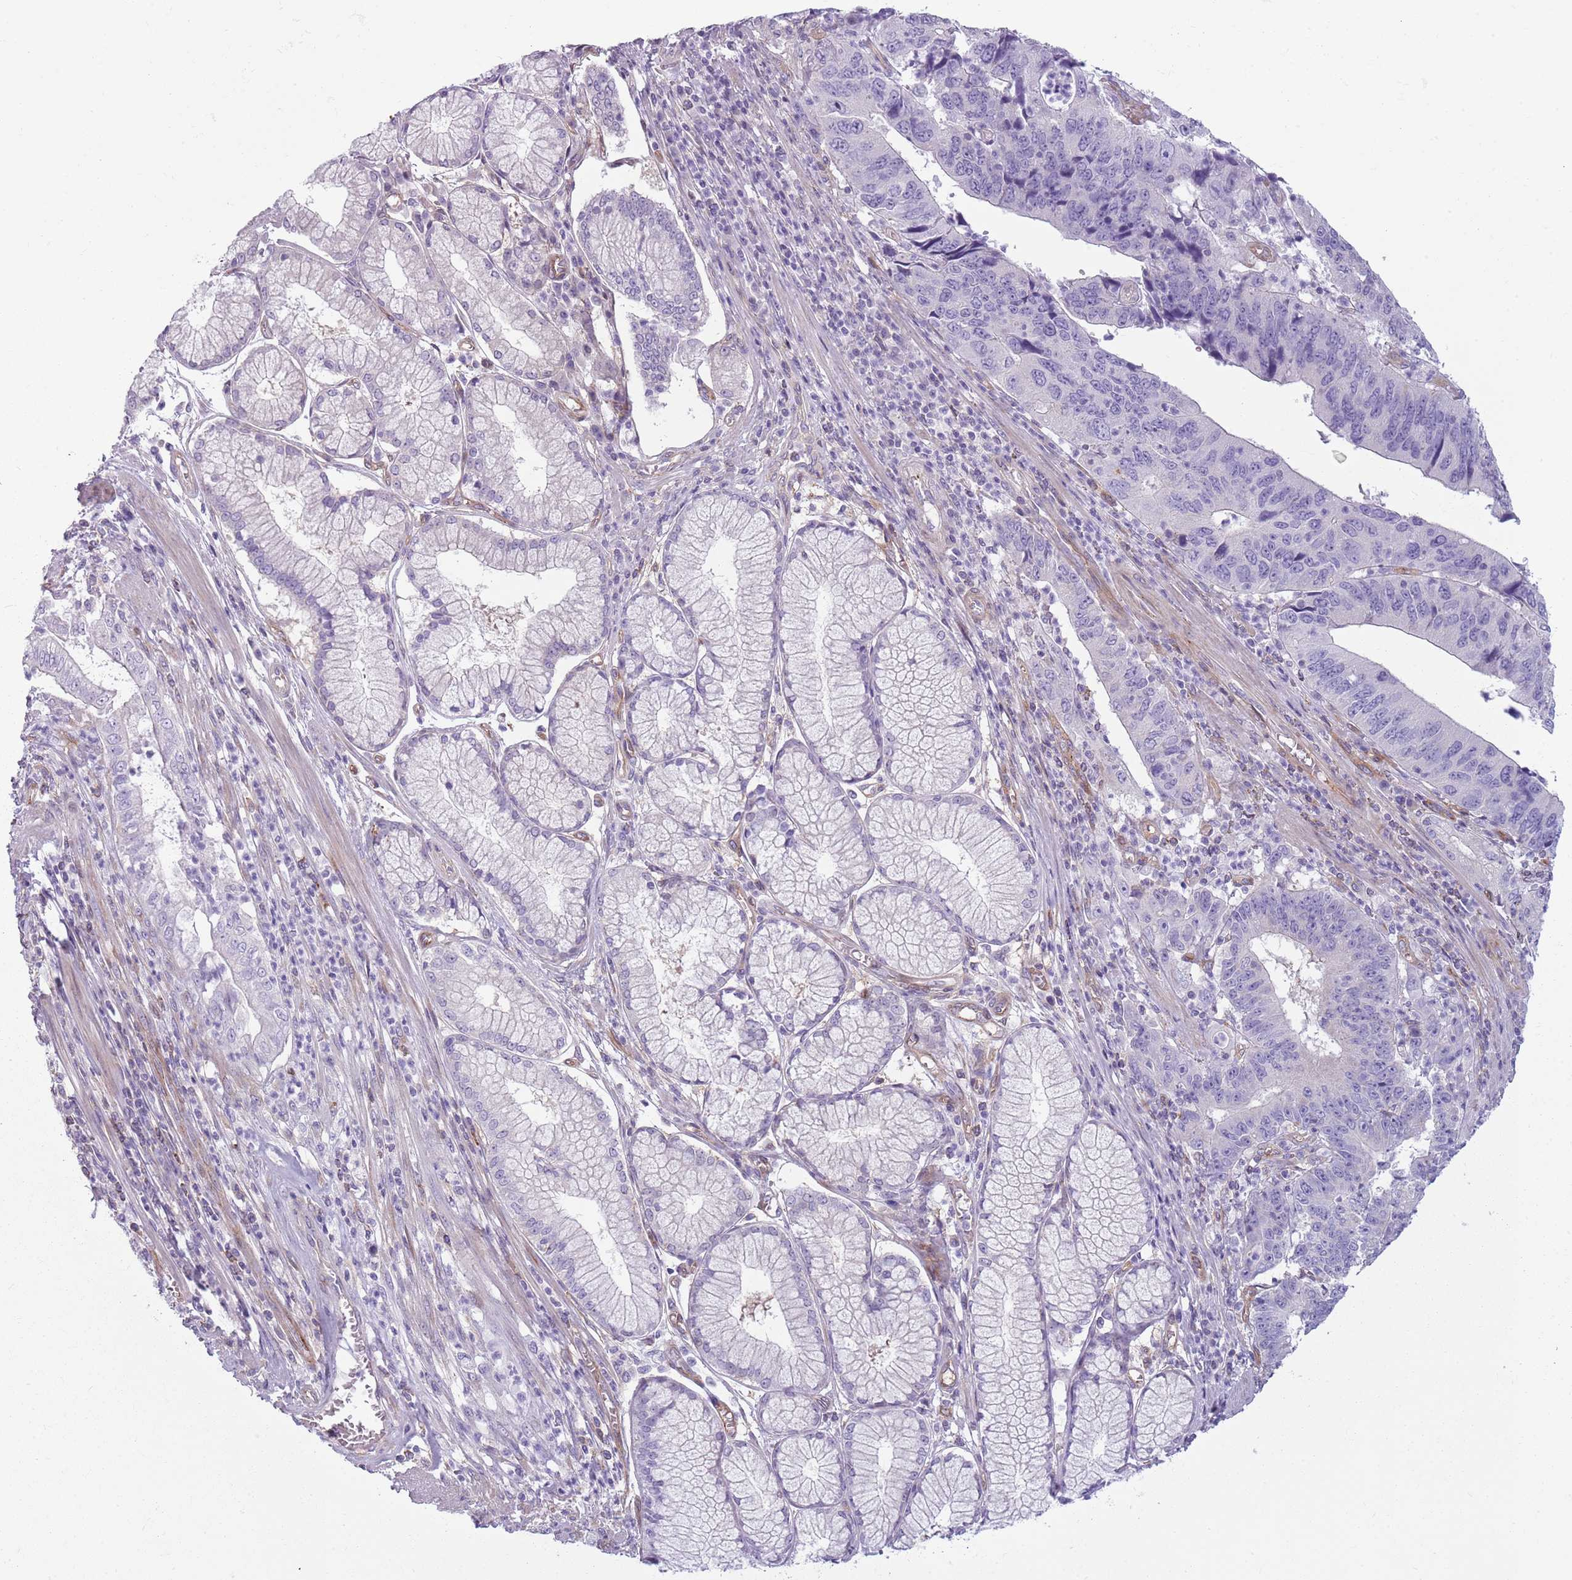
{"staining": {"intensity": "negative", "quantity": "none", "location": "none"}, "tissue": "stomach cancer", "cell_type": "Tumor cells", "image_type": "cancer", "snomed": [{"axis": "morphology", "description": "Adenocarcinoma, NOS"}, {"axis": "topography", "description": "Stomach"}], "caption": "Micrograph shows no protein staining in tumor cells of stomach cancer tissue.", "gene": "SNX1", "patient": {"sex": "male", "age": 59}}